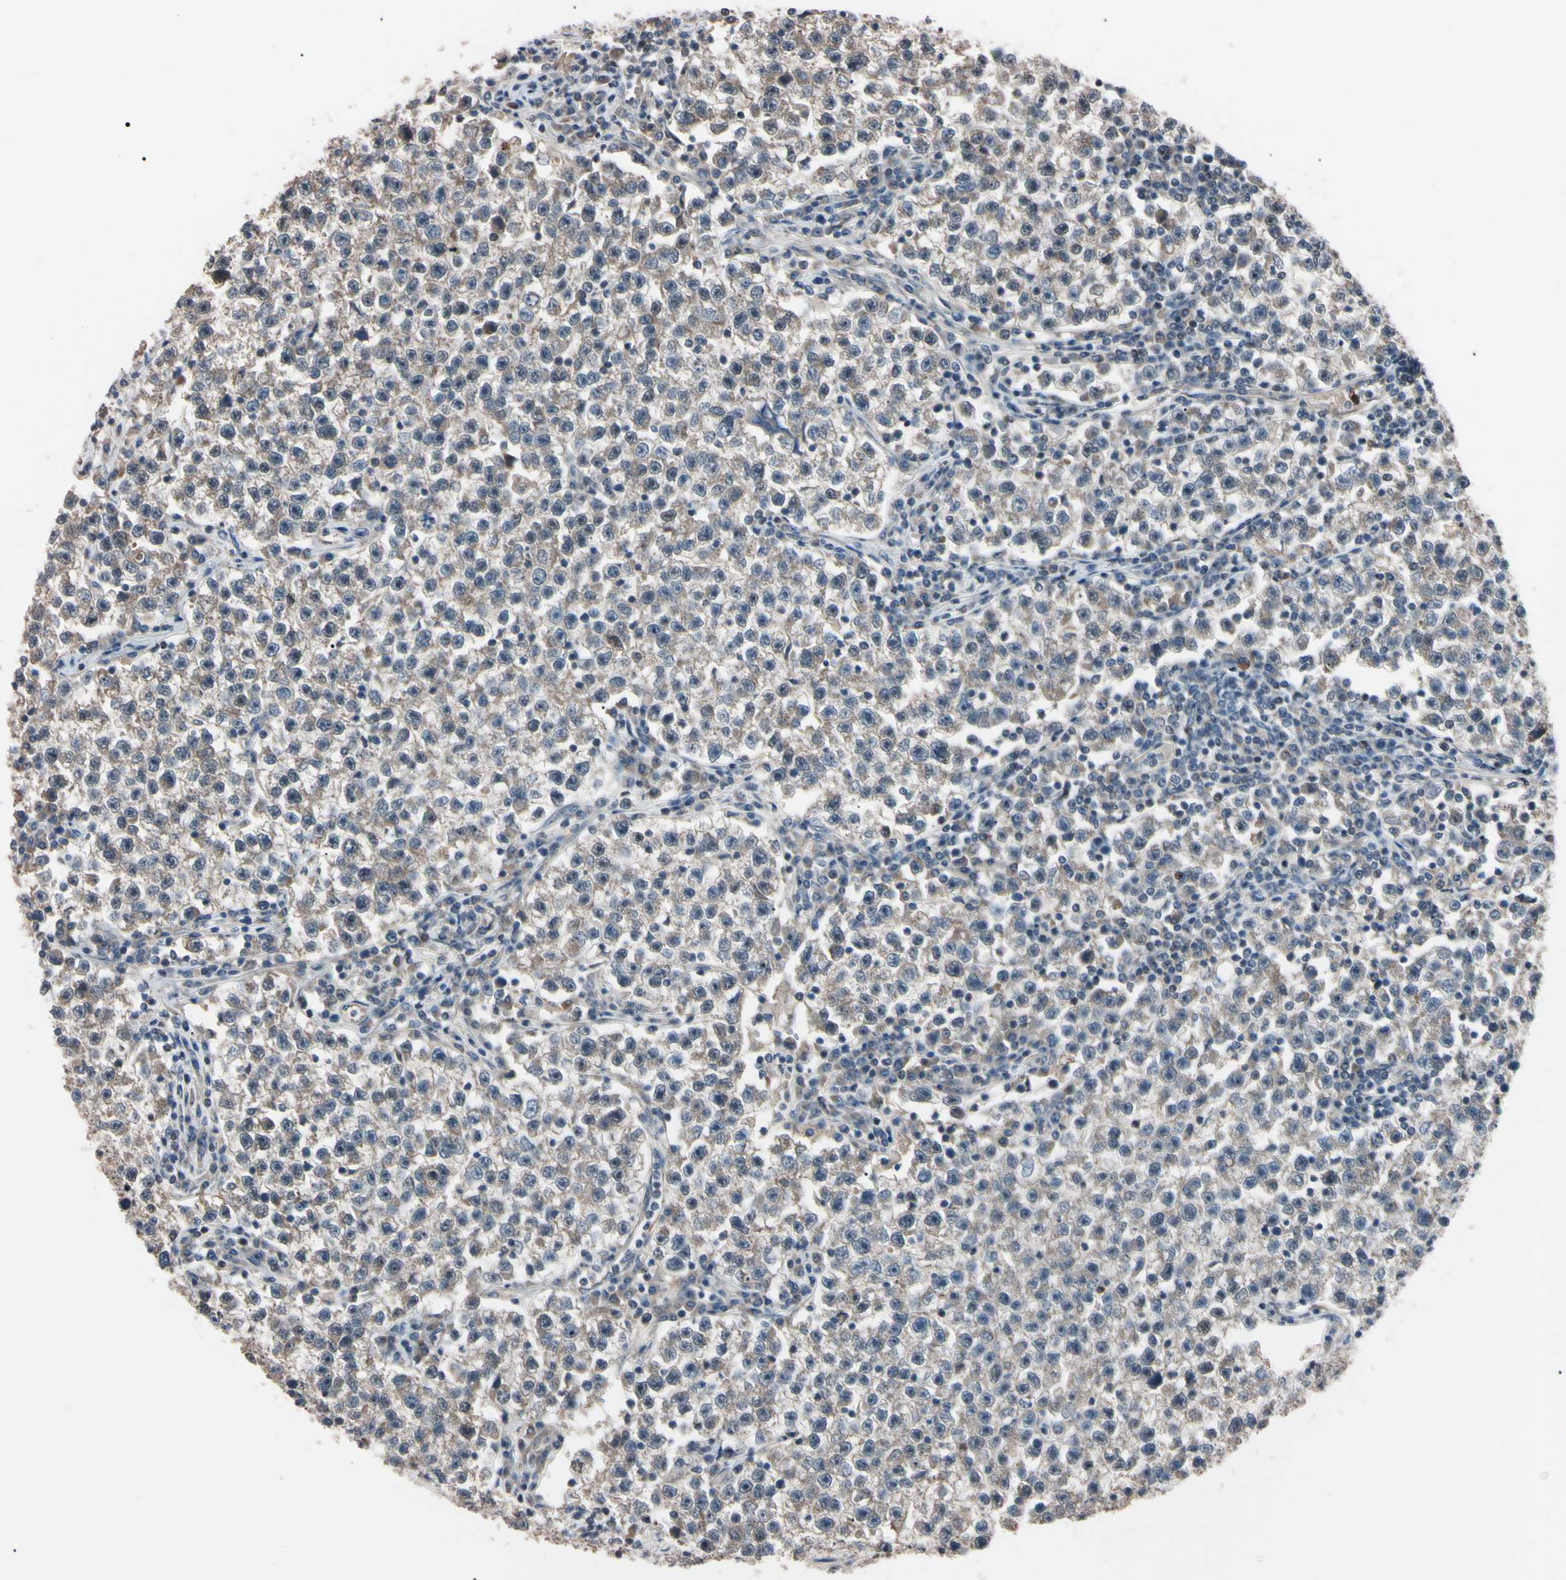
{"staining": {"intensity": "moderate", "quantity": ">75%", "location": "cytoplasmic/membranous"}, "tissue": "testis cancer", "cell_type": "Tumor cells", "image_type": "cancer", "snomed": [{"axis": "morphology", "description": "Seminoma, NOS"}, {"axis": "topography", "description": "Testis"}], "caption": "About >75% of tumor cells in human testis seminoma exhibit moderate cytoplasmic/membranous protein expression as visualized by brown immunohistochemical staining.", "gene": "TRAF5", "patient": {"sex": "male", "age": 22}}